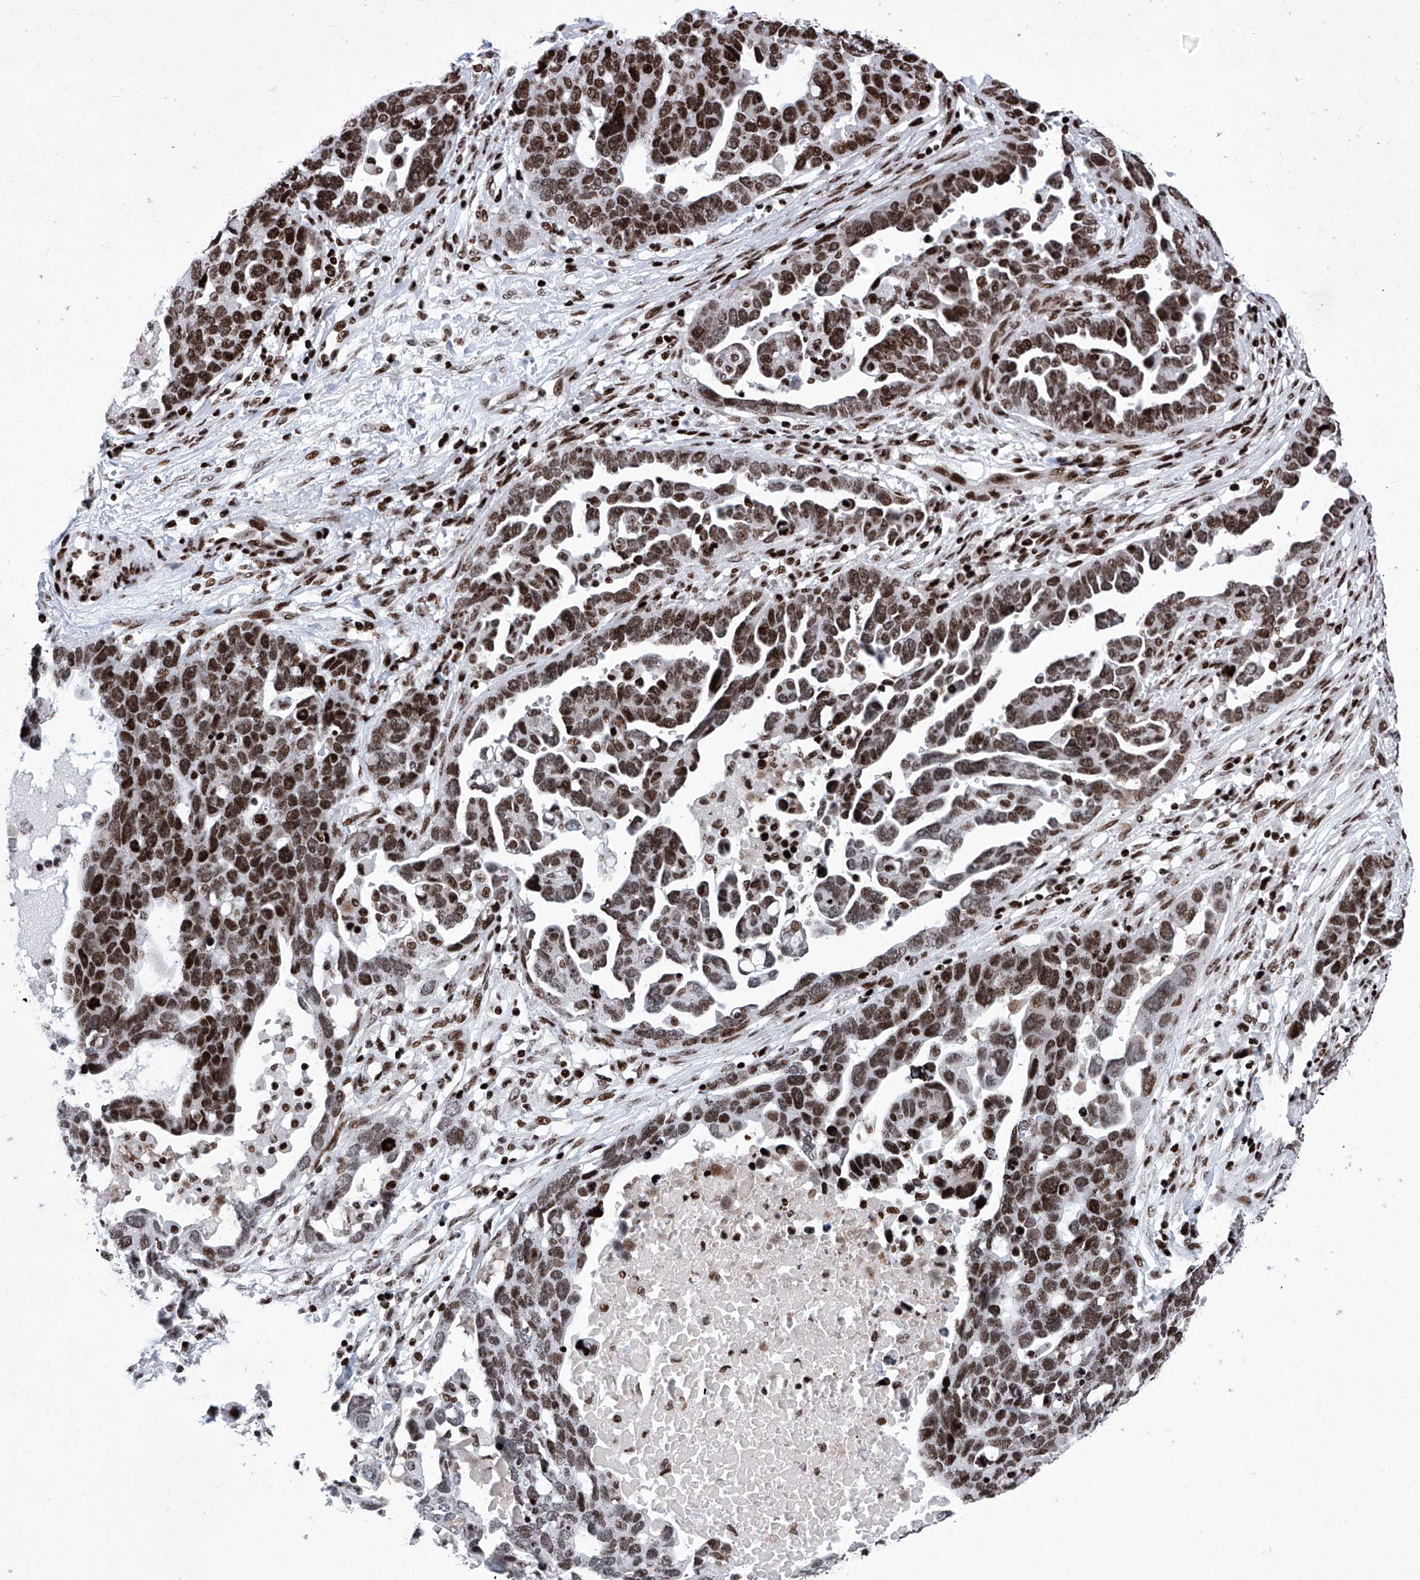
{"staining": {"intensity": "strong", "quantity": ">75%", "location": "nuclear"}, "tissue": "ovarian cancer", "cell_type": "Tumor cells", "image_type": "cancer", "snomed": [{"axis": "morphology", "description": "Cystadenocarcinoma, serous, NOS"}, {"axis": "topography", "description": "Ovary"}], "caption": "Approximately >75% of tumor cells in serous cystadenocarcinoma (ovarian) demonstrate strong nuclear protein staining as visualized by brown immunohistochemical staining.", "gene": "HEY2", "patient": {"sex": "female", "age": 54}}